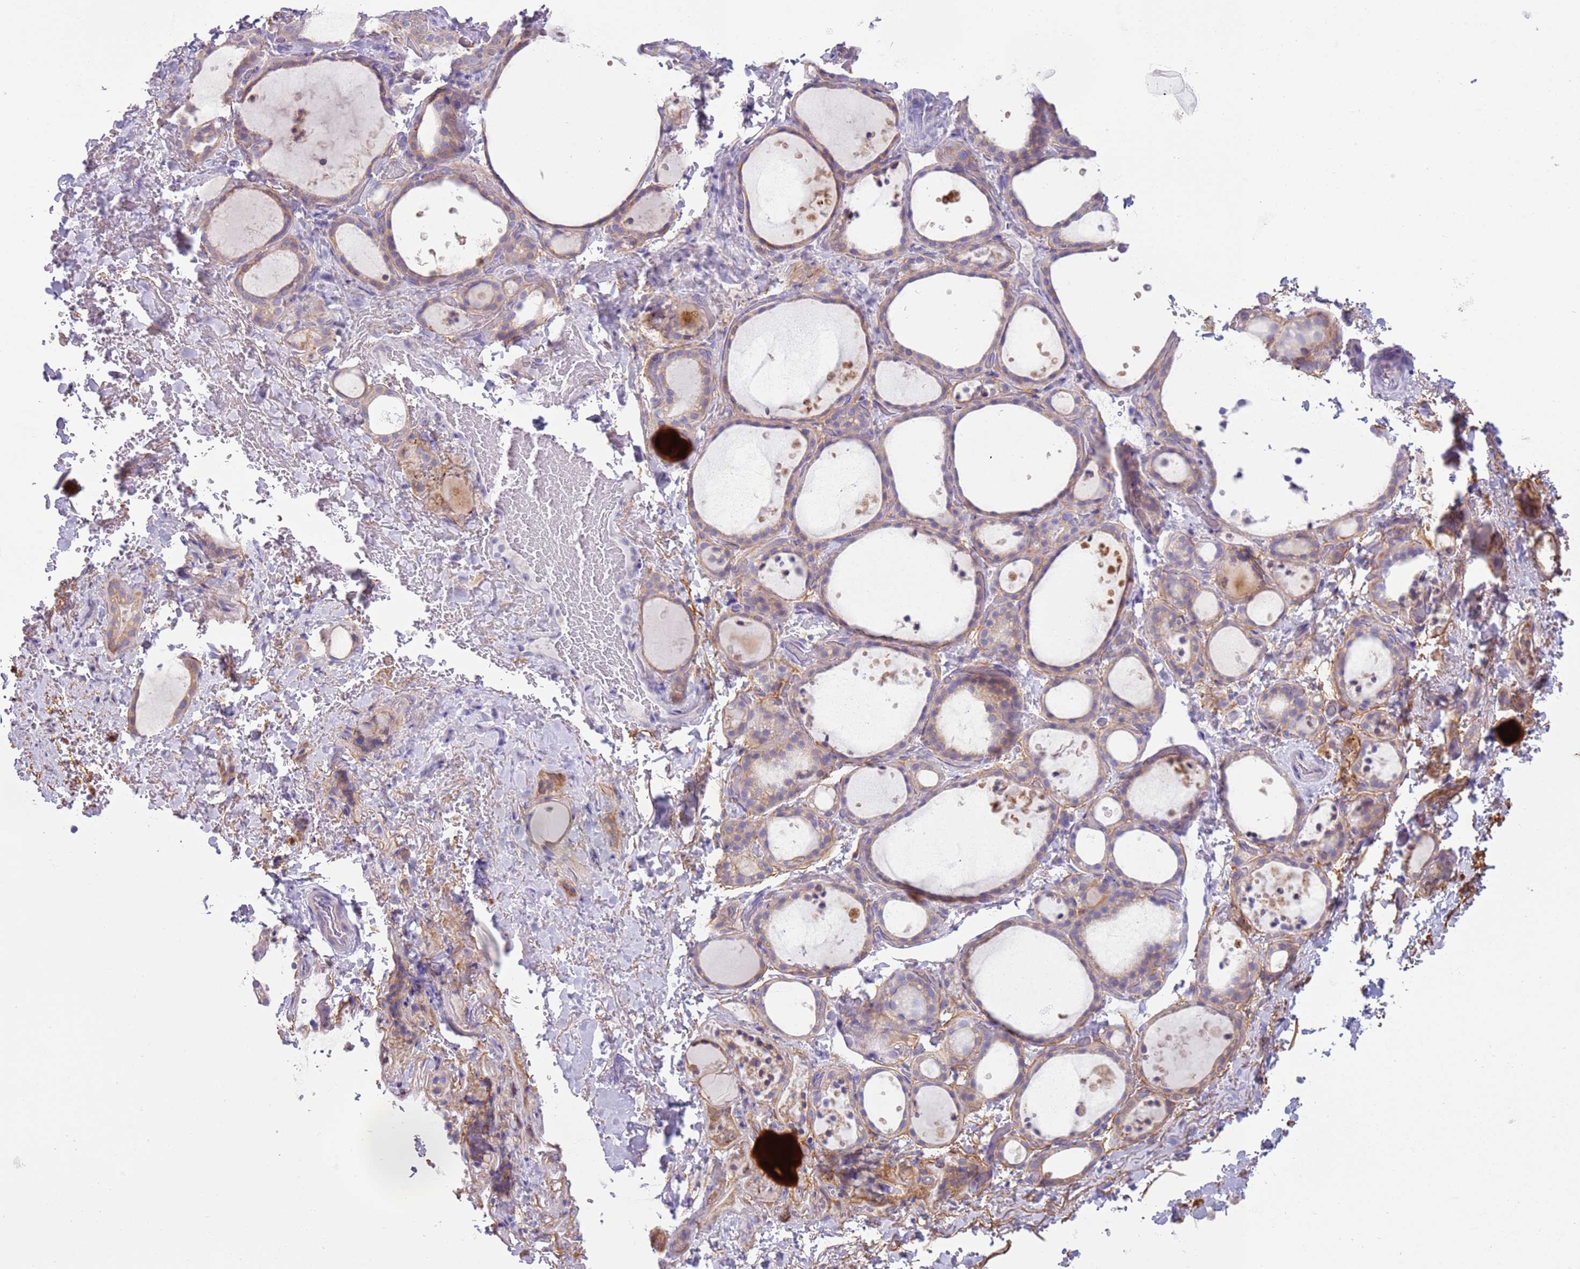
{"staining": {"intensity": "weak", "quantity": "25%-75%", "location": "cytoplasmic/membranous"}, "tissue": "thyroid gland", "cell_type": "Glandular cells", "image_type": "normal", "snomed": [{"axis": "morphology", "description": "Normal tissue, NOS"}, {"axis": "topography", "description": "Thyroid gland"}], "caption": "Thyroid gland stained with DAB immunohistochemistry (IHC) displays low levels of weak cytoplasmic/membranous staining in approximately 25%-75% of glandular cells.", "gene": "OAF", "patient": {"sex": "female", "age": 44}}